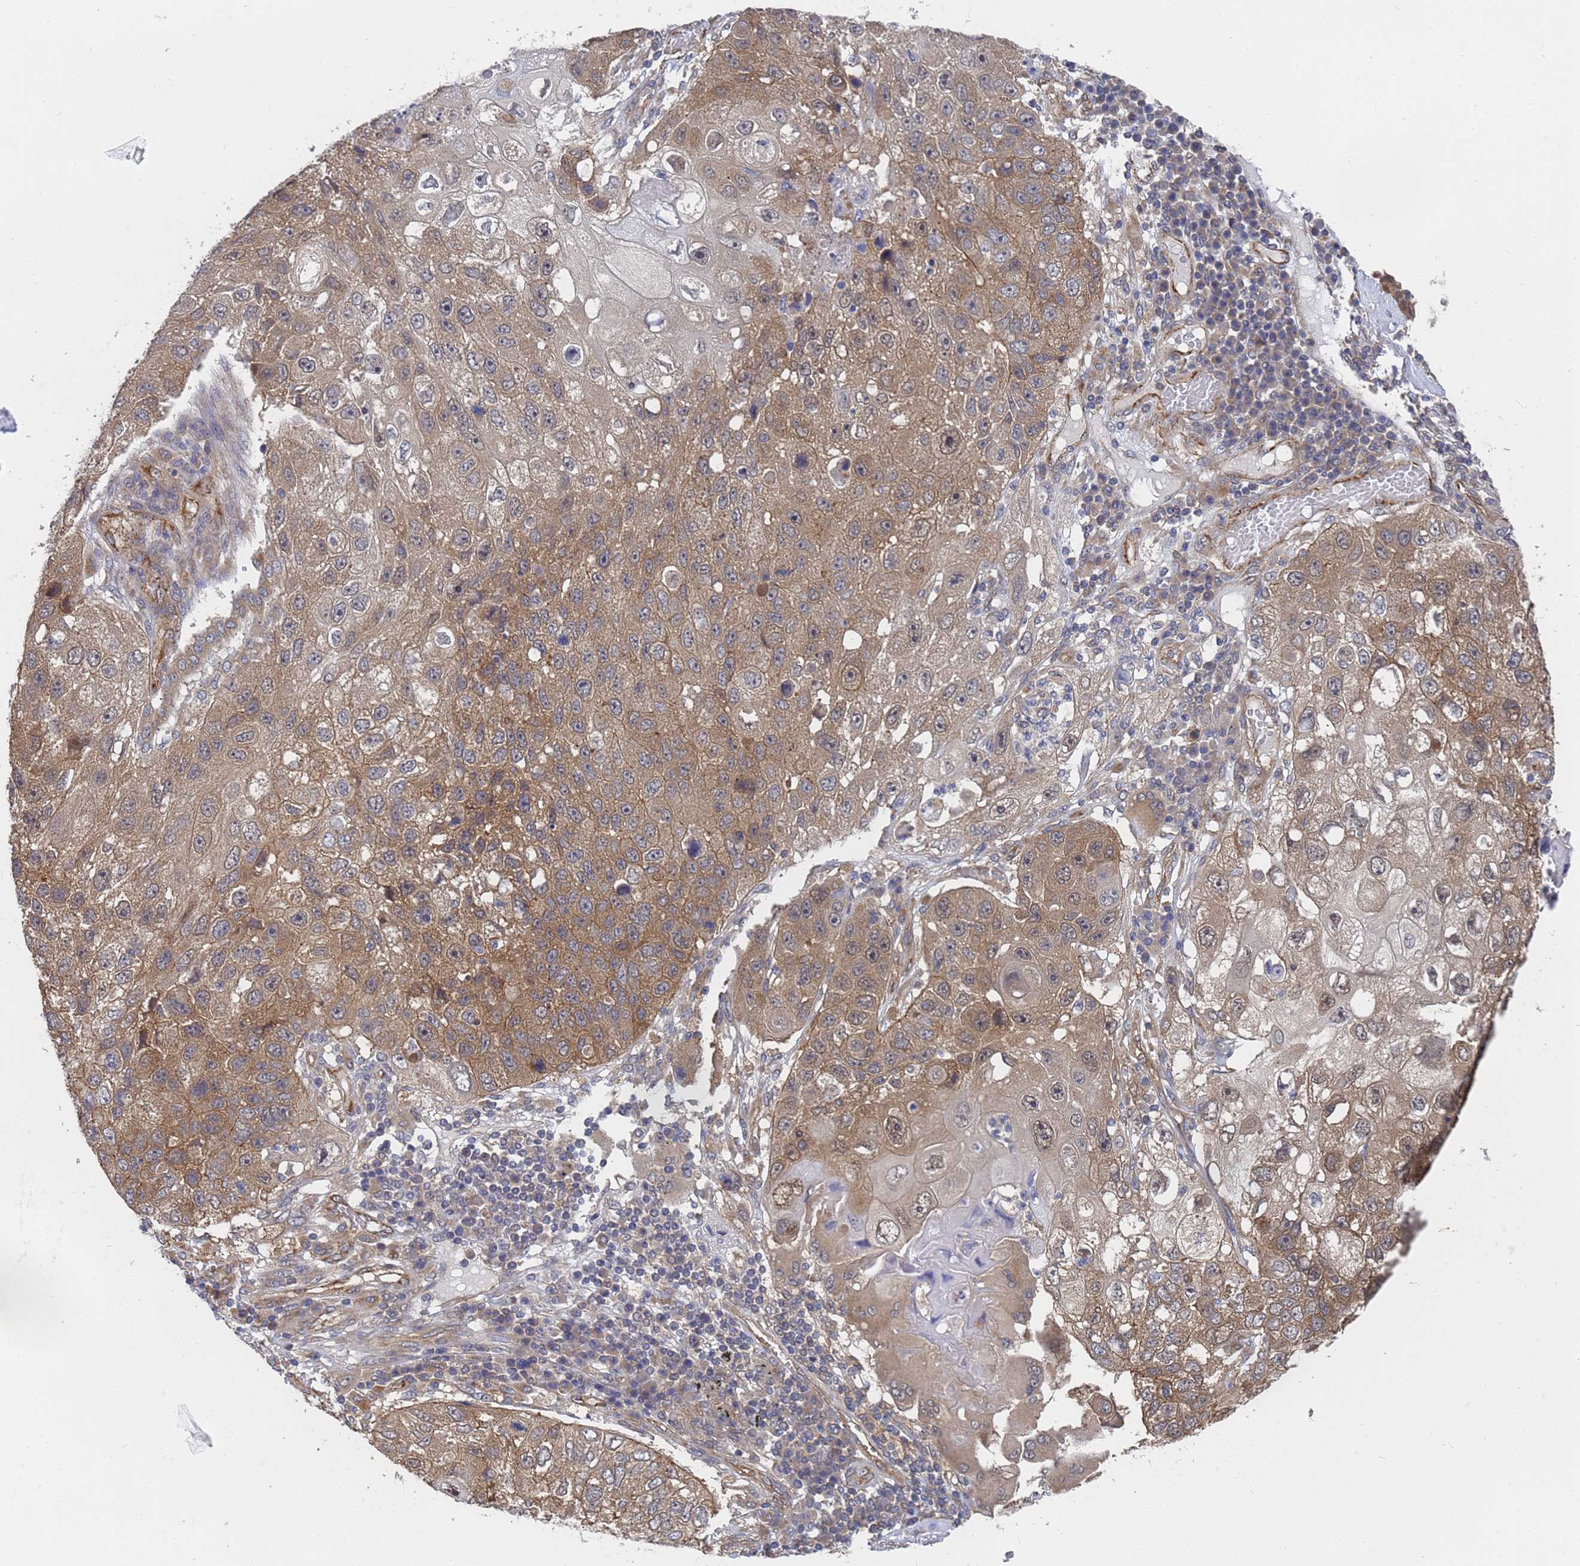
{"staining": {"intensity": "moderate", "quantity": ">75%", "location": "cytoplasmic/membranous,nuclear"}, "tissue": "lung cancer", "cell_type": "Tumor cells", "image_type": "cancer", "snomed": [{"axis": "morphology", "description": "Squamous cell carcinoma, NOS"}, {"axis": "topography", "description": "Lung"}], "caption": "Protein staining demonstrates moderate cytoplasmic/membranous and nuclear expression in about >75% of tumor cells in lung cancer (squamous cell carcinoma).", "gene": "ALS2CL", "patient": {"sex": "male", "age": 61}}